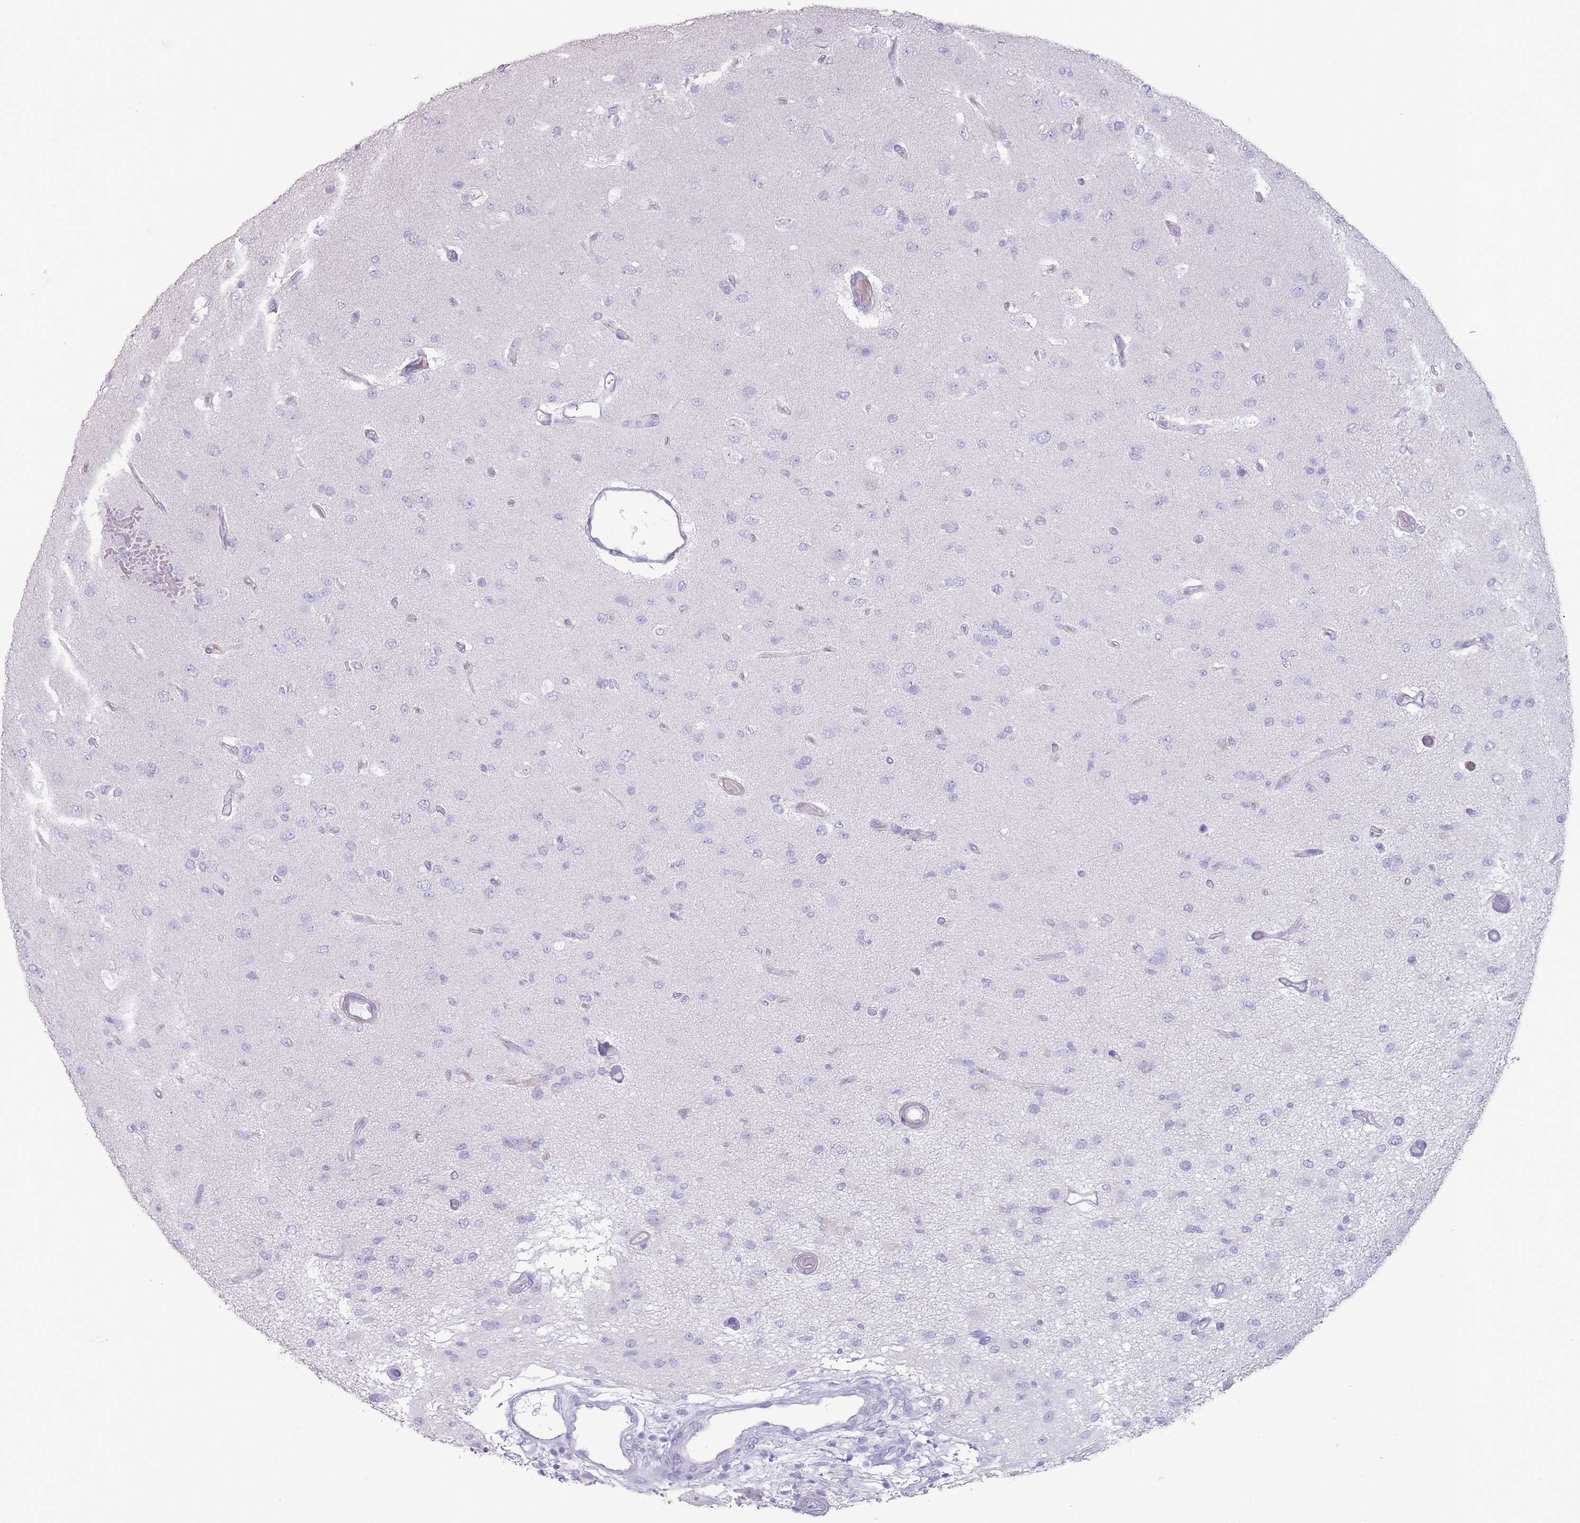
{"staining": {"intensity": "negative", "quantity": "none", "location": "none"}, "tissue": "glioma", "cell_type": "Tumor cells", "image_type": "cancer", "snomed": [{"axis": "morphology", "description": "Glioma, malignant, High grade"}, {"axis": "topography", "description": "Brain"}], "caption": "Malignant glioma (high-grade) was stained to show a protein in brown. There is no significant expression in tumor cells. (DAB (3,3'-diaminobenzidine) immunohistochemistry (IHC), high magnification).", "gene": "RHBG", "patient": {"sex": "male", "age": 77}}